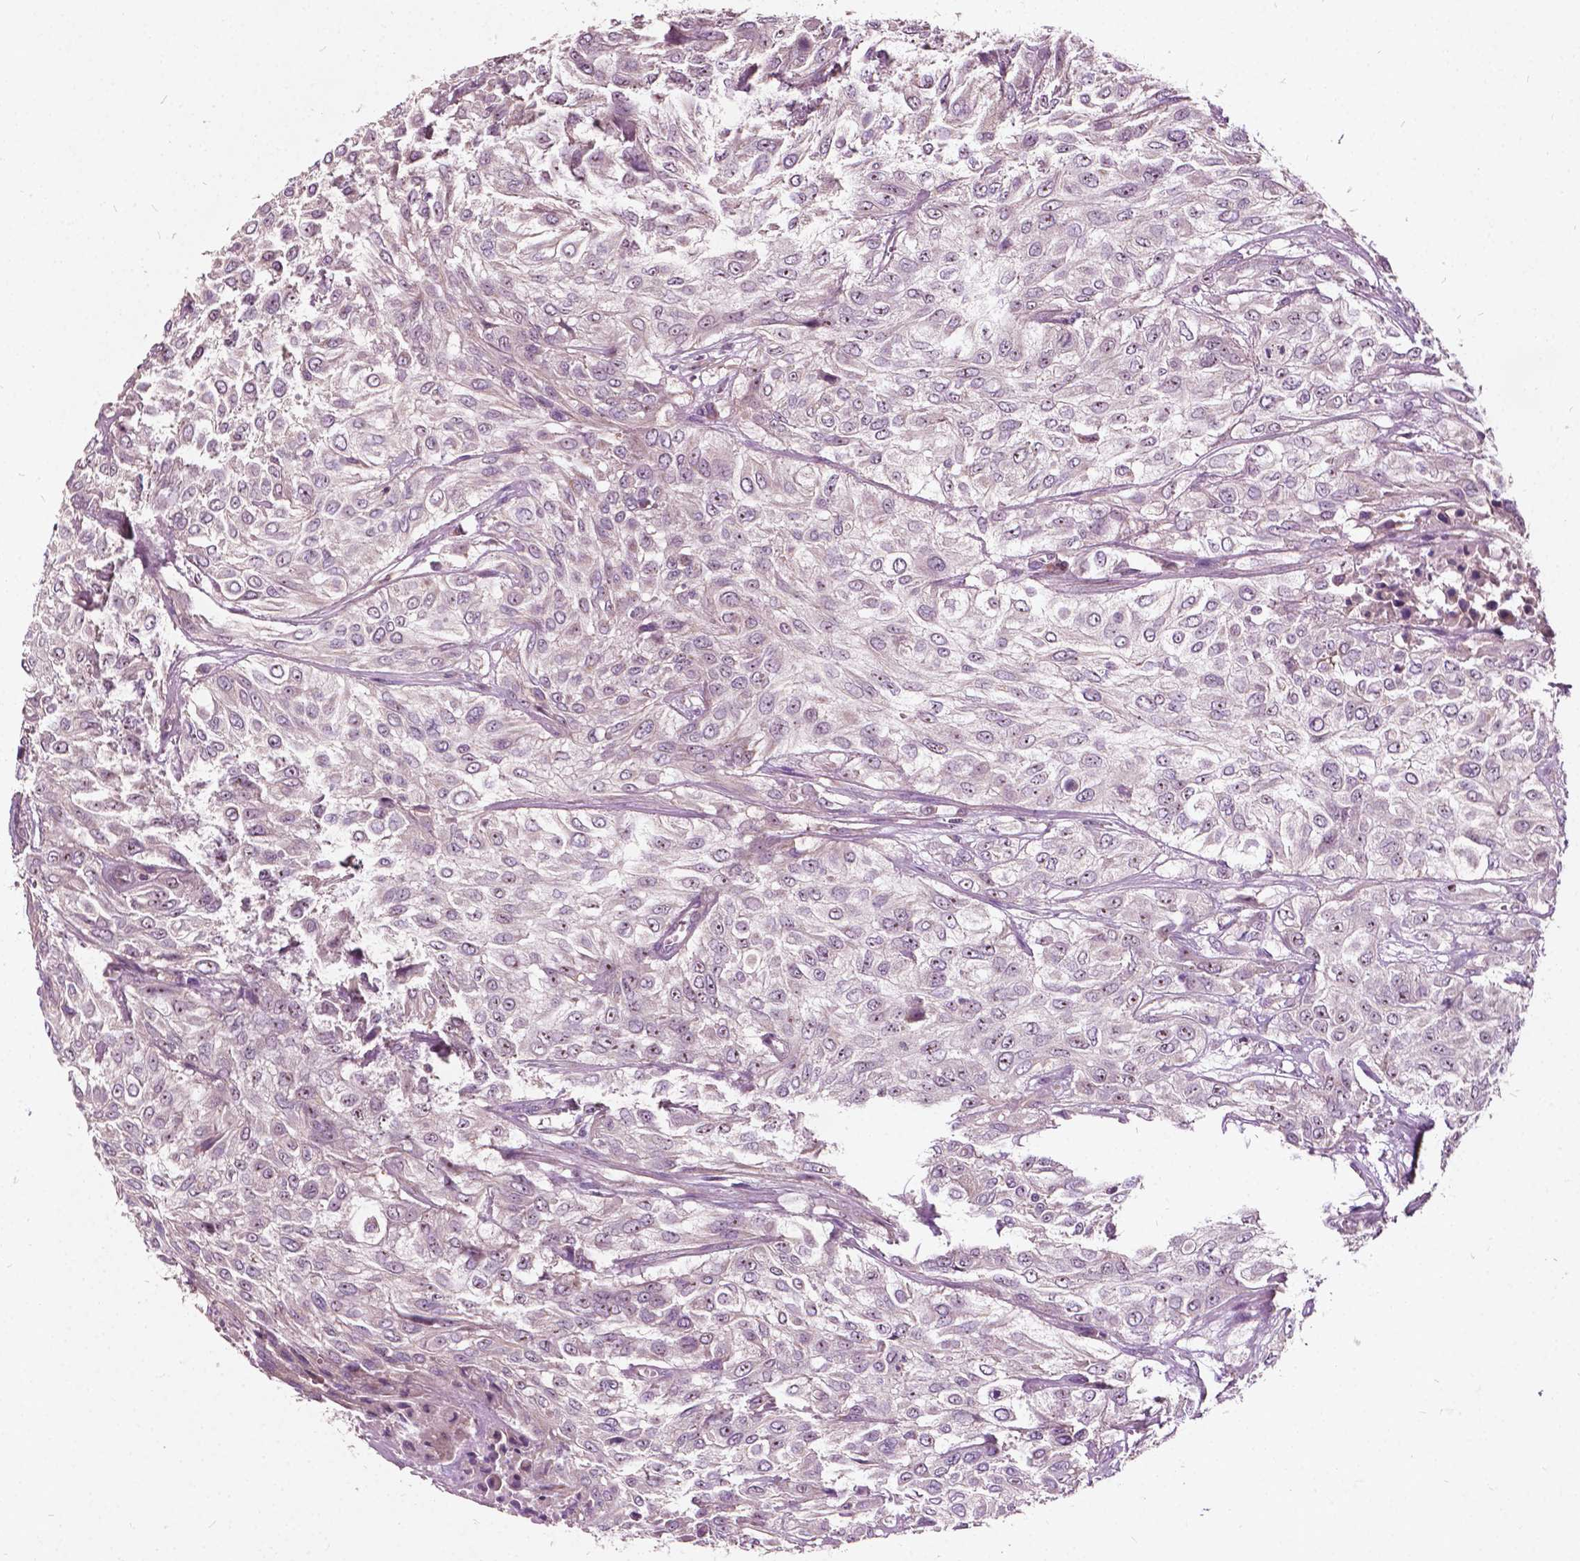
{"staining": {"intensity": "weak", "quantity": "25%-75%", "location": "nuclear"}, "tissue": "urothelial cancer", "cell_type": "Tumor cells", "image_type": "cancer", "snomed": [{"axis": "morphology", "description": "Urothelial carcinoma, High grade"}, {"axis": "topography", "description": "Urinary bladder"}], "caption": "Immunohistochemical staining of urothelial cancer displays low levels of weak nuclear positivity in about 25%-75% of tumor cells.", "gene": "ODF3L2", "patient": {"sex": "male", "age": 57}}